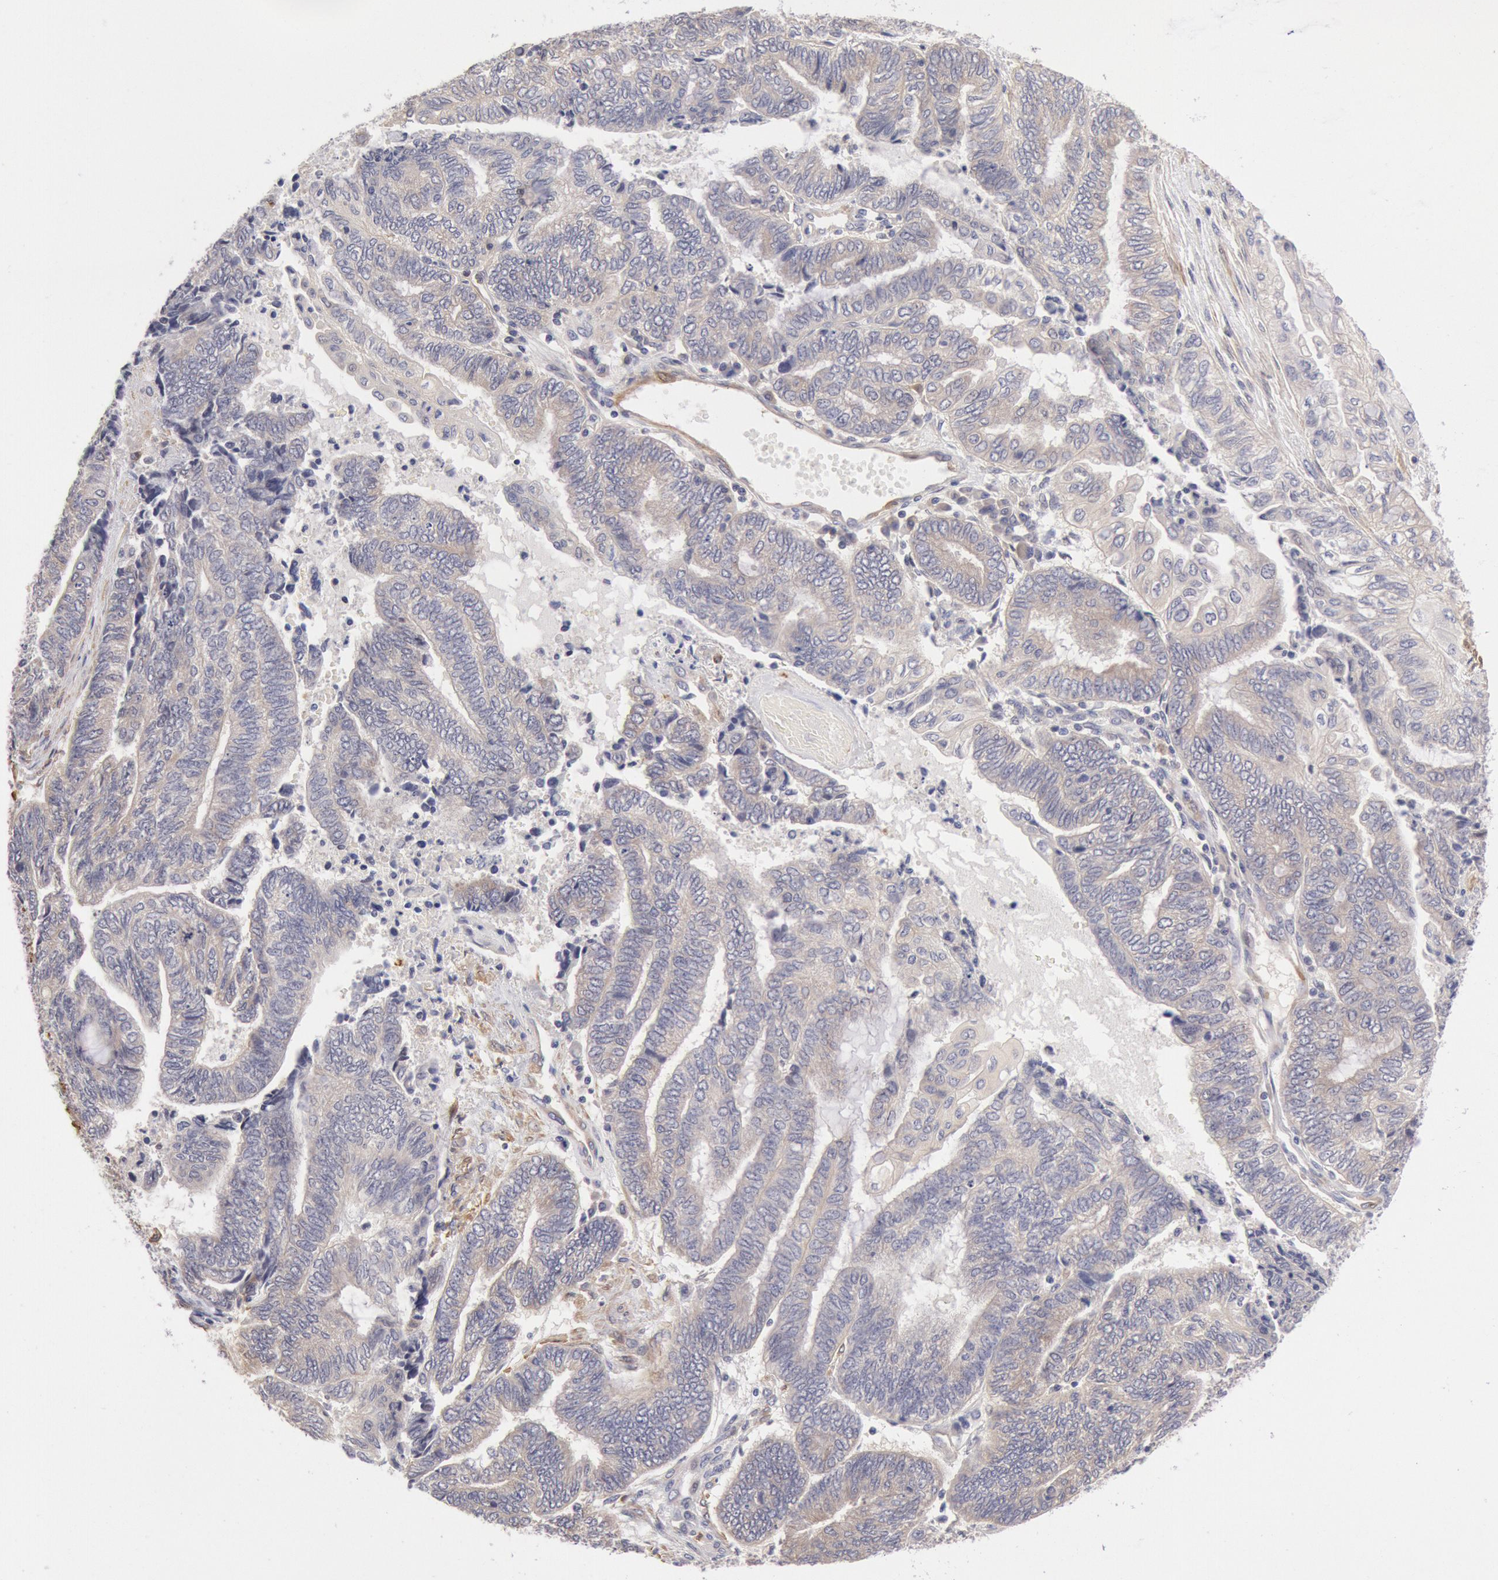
{"staining": {"intensity": "negative", "quantity": "none", "location": "none"}, "tissue": "endometrial cancer", "cell_type": "Tumor cells", "image_type": "cancer", "snomed": [{"axis": "morphology", "description": "Adenocarcinoma, NOS"}, {"axis": "topography", "description": "Uterus"}, {"axis": "topography", "description": "Endometrium"}], "caption": "The histopathology image exhibits no staining of tumor cells in adenocarcinoma (endometrial).", "gene": "TMED8", "patient": {"sex": "female", "age": 70}}